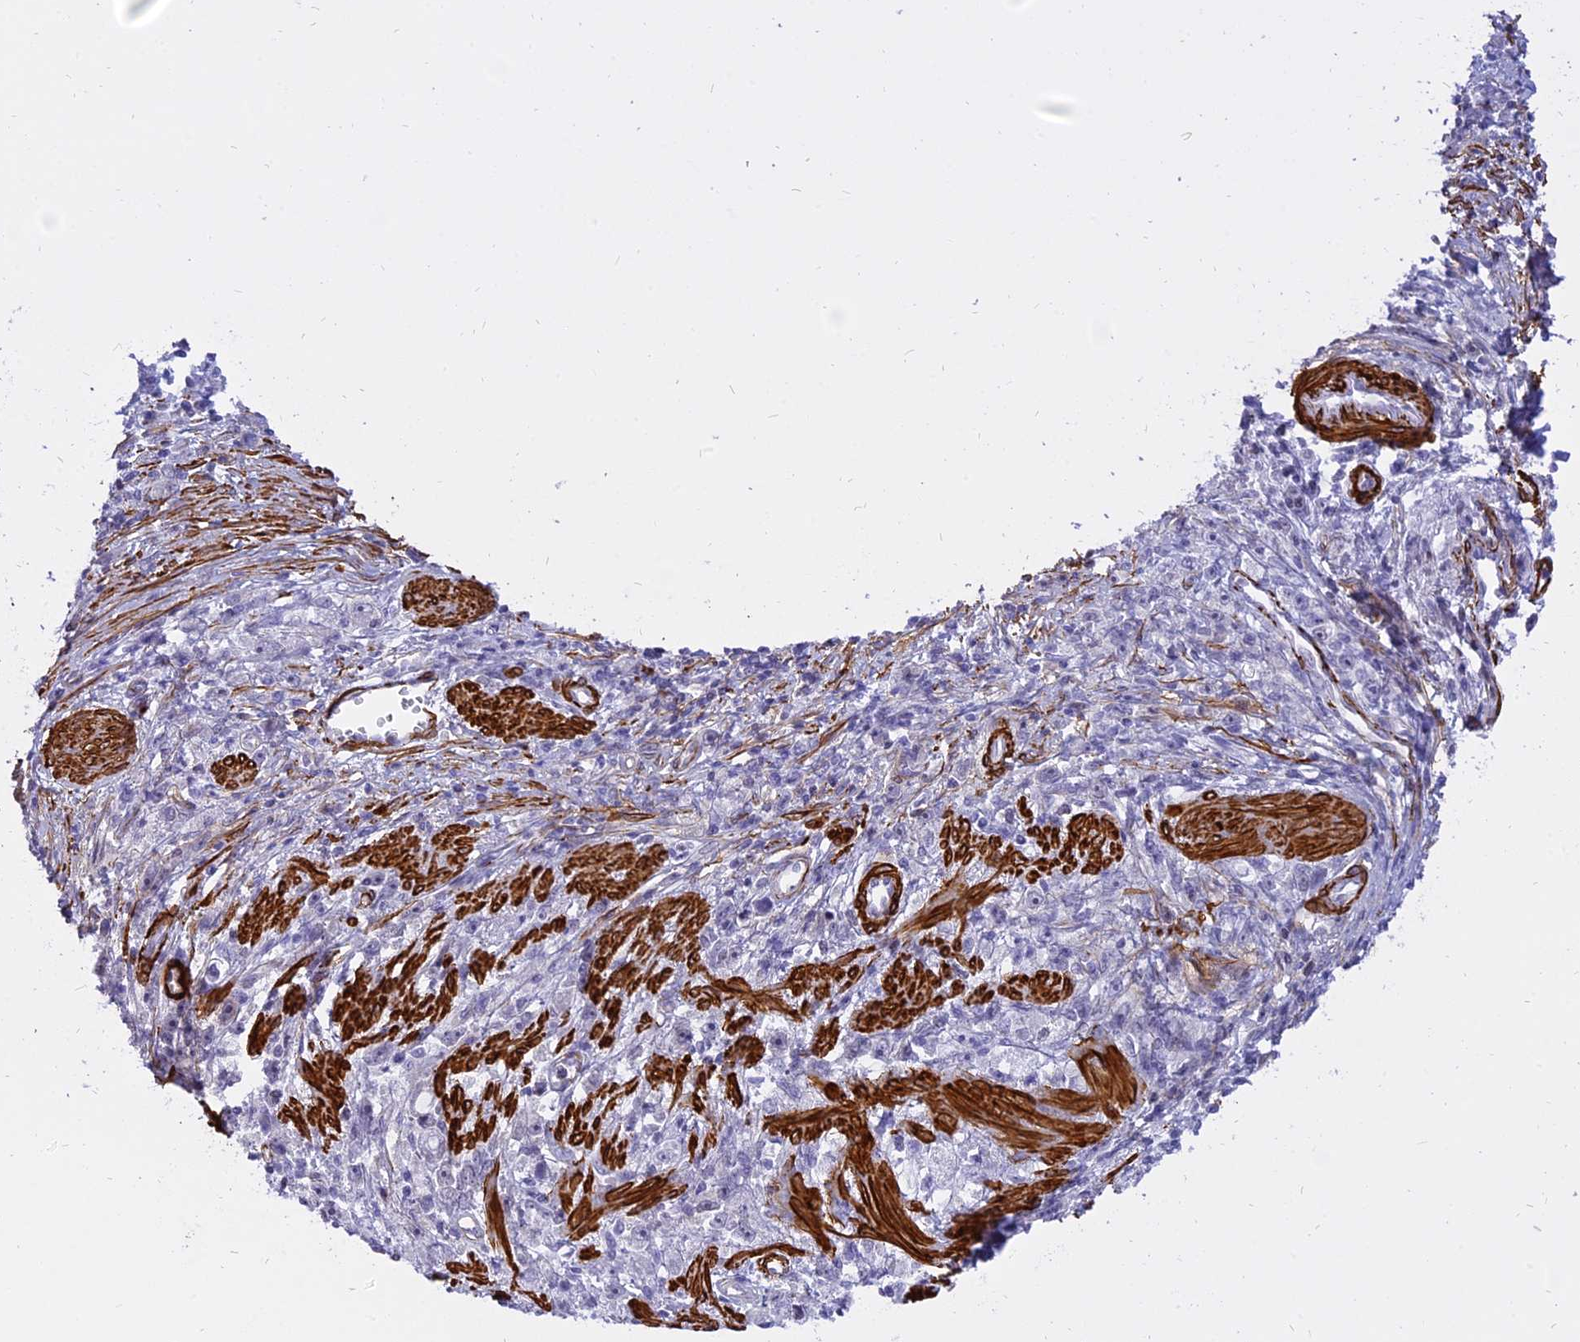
{"staining": {"intensity": "negative", "quantity": "none", "location": "none"}, "tissue": "stomach cancer", "cell_type": "Tumor cells", "image_type": "cancer", "snomed": [{"axis": "morphology", "description": "Adenocarcinoma, NOS"}, {"axis": "topography", "description": "Stomach"}], "caption": "Protein analysis of stomach cancer (adenocarcinoma) demonstrates no significant positivity in tumor cells.", "gene": "CENPV", "patient": {"sex": "female", "age": 59}}